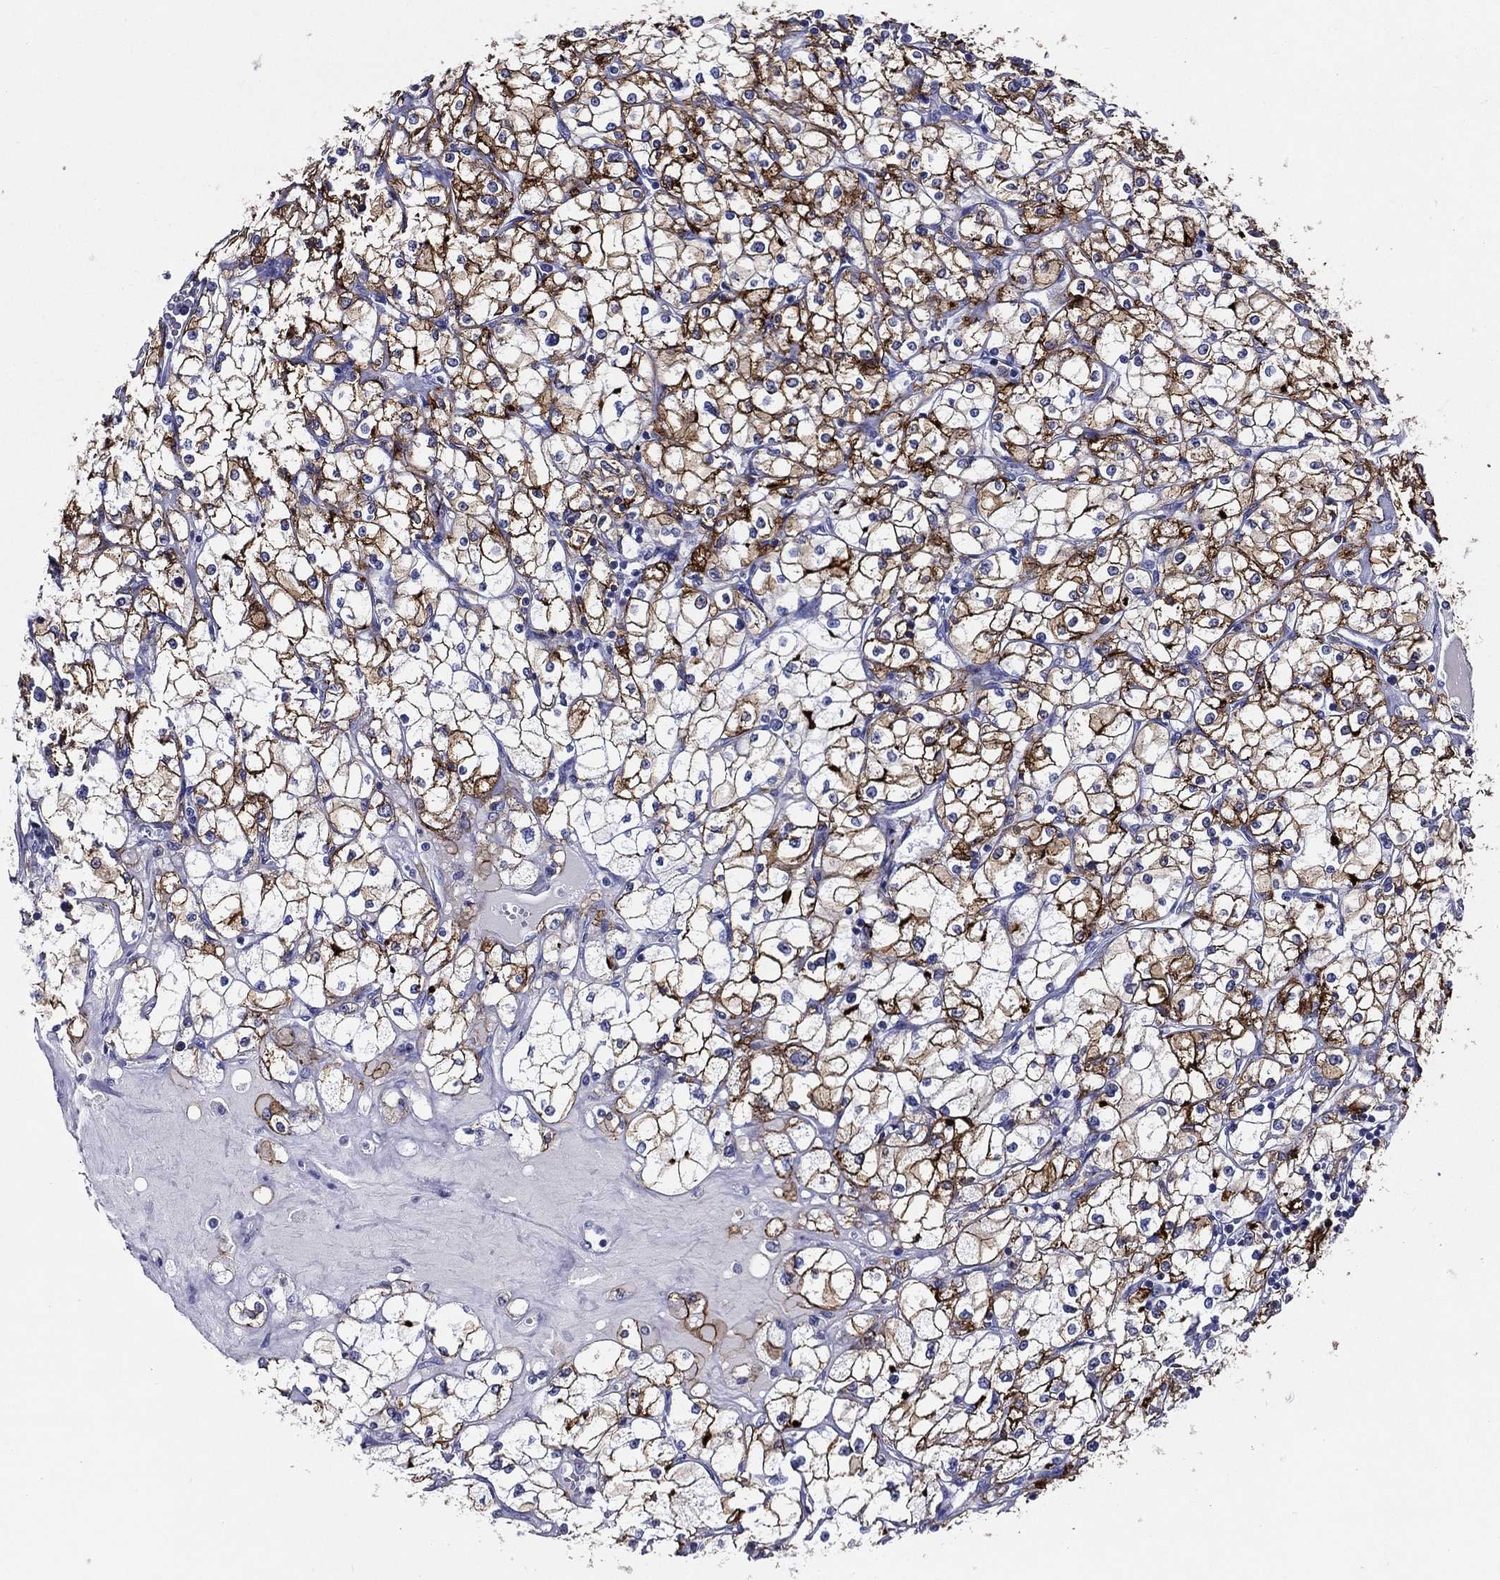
{"staining": {"intensity": "strong", "quantity": "25%-75%", "location": "cytoplasmic/membranous"}, "tissue": "renal cancer", "cell_type": "Tumor cells", "image_type": "cancer", "snomed": [{"axis": "morphology", "description": "Adenocarcinoma, NOS"}, {"axis": "topography", "description": "Kidney"}], "caption": "Approximately 25%-75% of tumor cells in adenocarcinoma (renal) exhibit strong cytoplasmic/membranous protein expression as visualized by brown immunohistochemical staining.", "gene": "ACE2", "patient": {"sex": "male", "age": 67}}